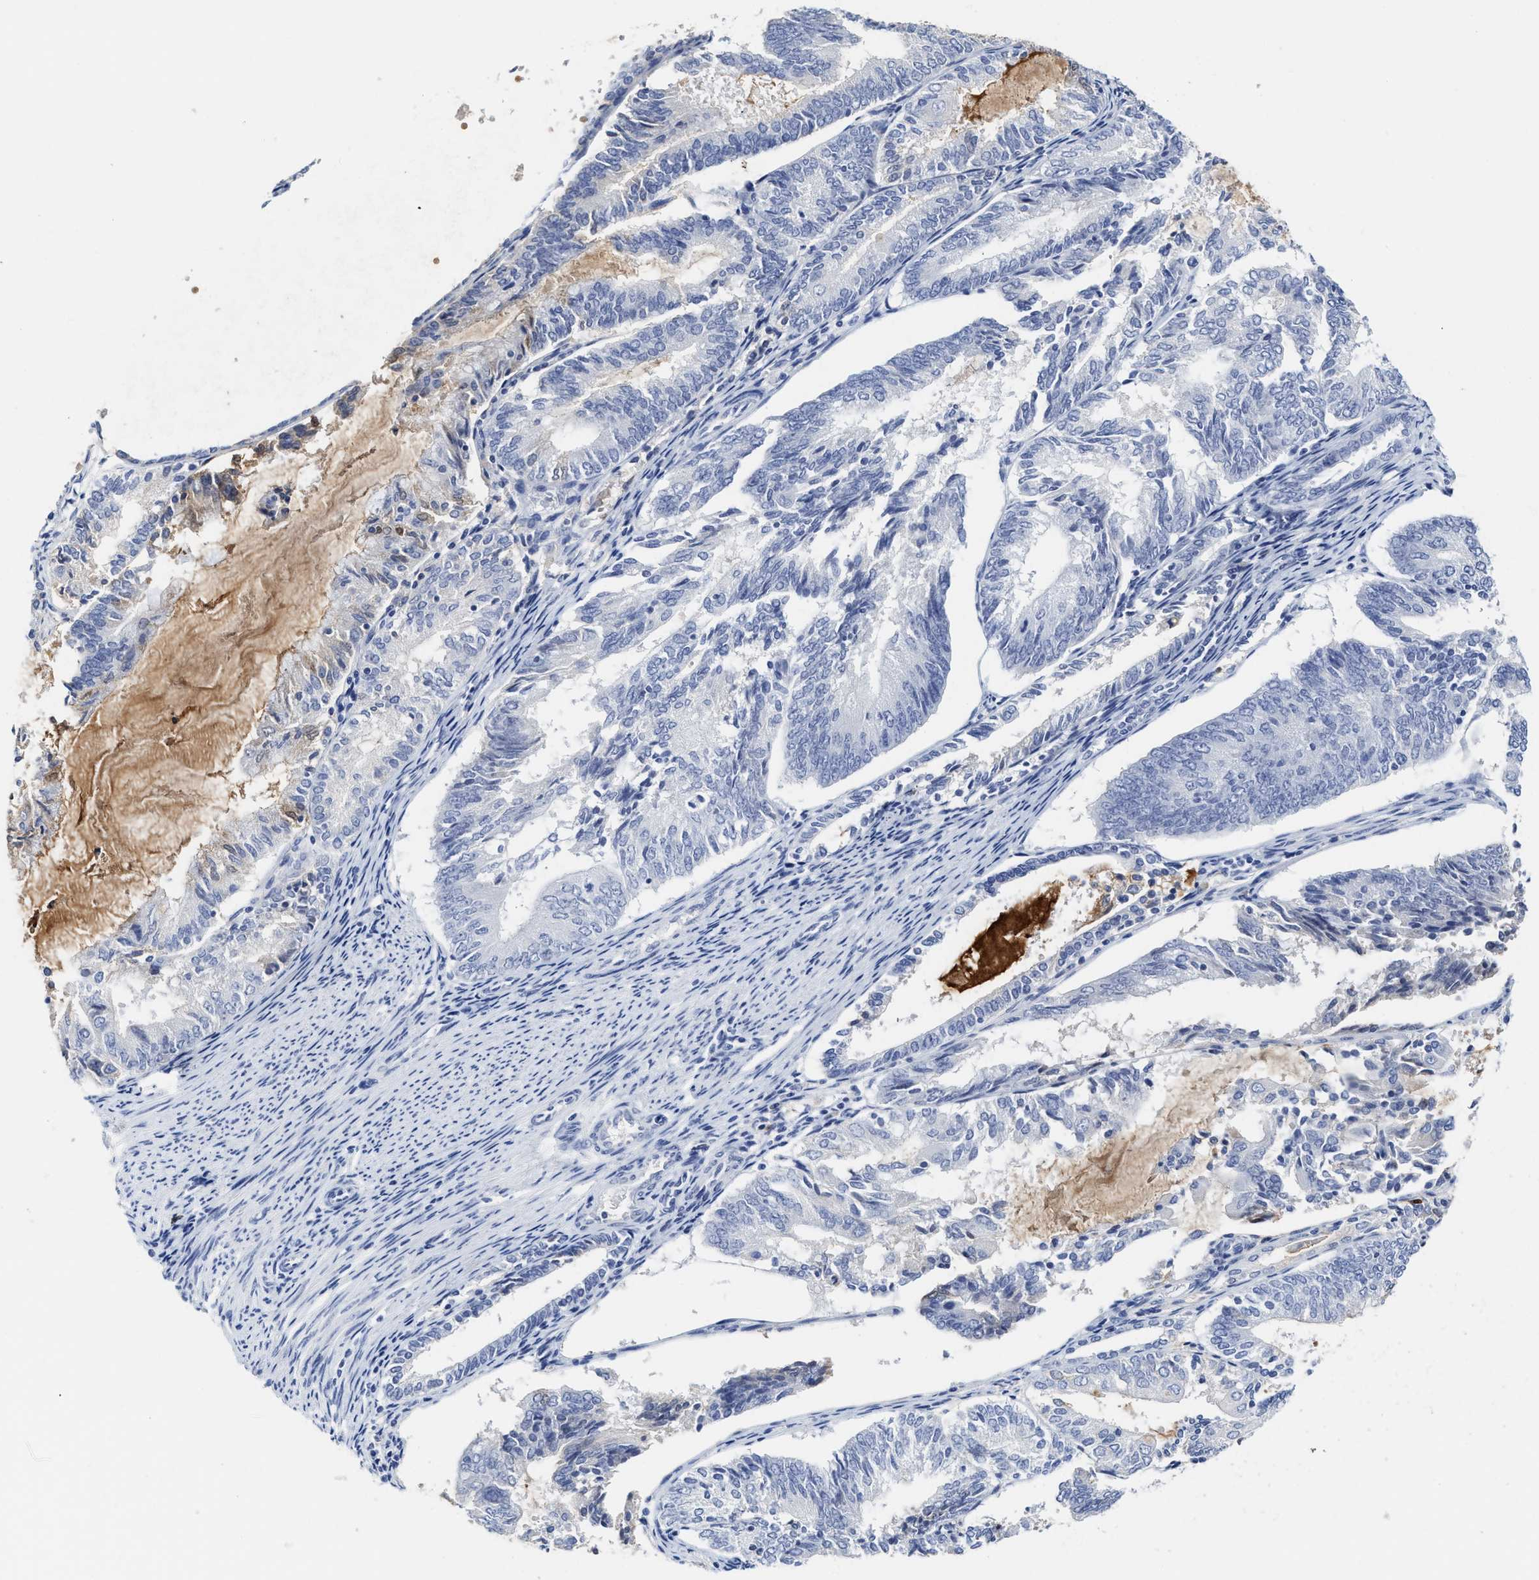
{"staining": {"intensity": "negative", "quantity": "none", "location": "none"}, "tissue": "endometrial cancer", "cell_type": "Tumor cells", "image_type": "cancer", "snomed": [{"axis": "morphology", "description": "Adenocarcinoma, NOS"}, {"axis": "topography", "description": "Endometrium"}], "caption": "IHC of human adenocarcinoma (endometrial) reveals no staining in tumor cells. The staining is performed using DAB (3,3'-diaminobenzidine) brown chromogen with nuclei counter-stained in using hematoxylin.", "gene": "C2", "patient": {"sex": "female", "age": 81}}